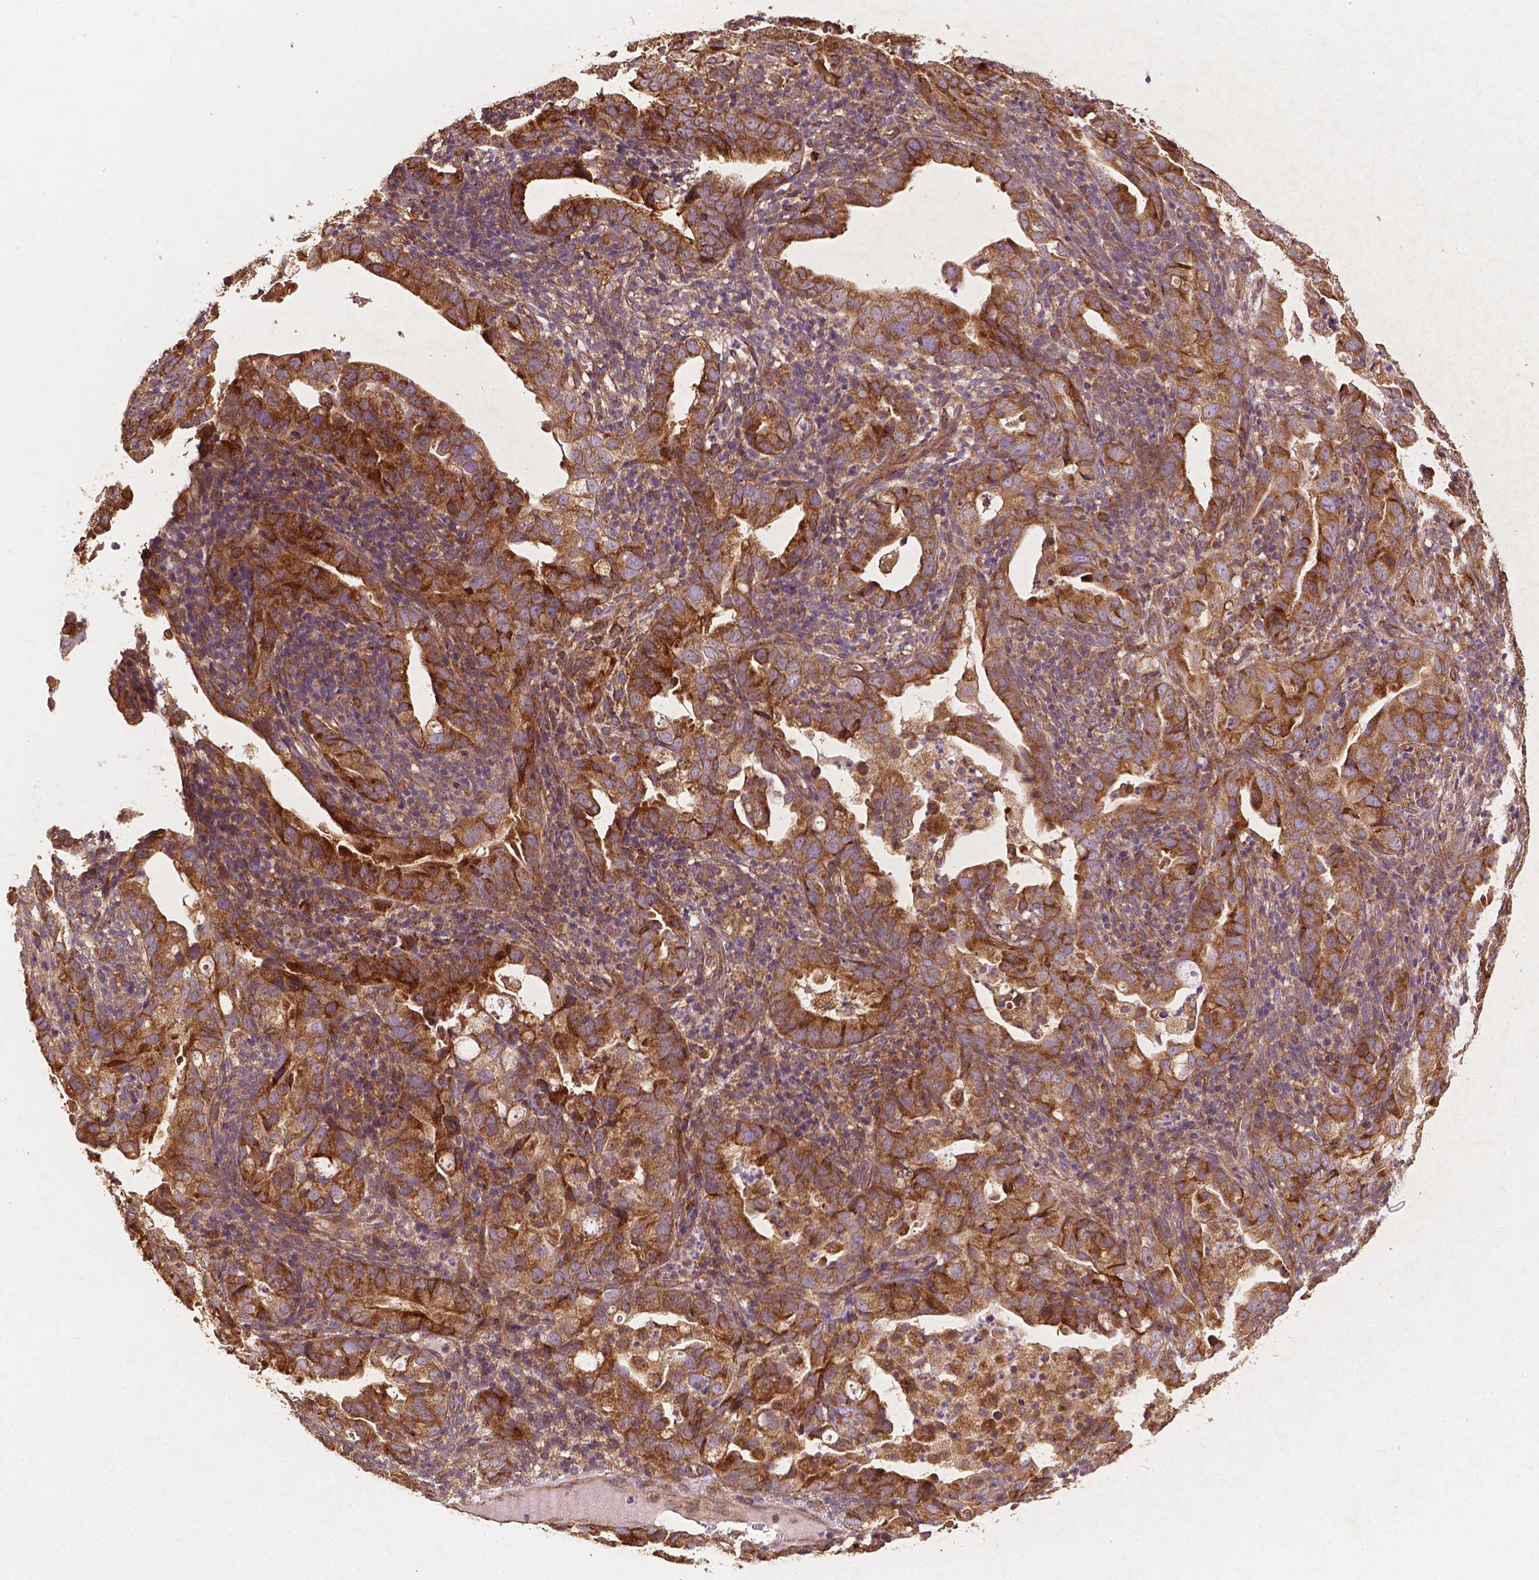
{"staining": {"intensity": "strong", "quantity": ">75%", "location": "cytoplasmic/membranous"}, "tissue": "endometrial cancer", "cell_type": "Tumor cells", "image_type": "cancer", "snomed": [{"axis": "morphology", "description": "Adenocarcinoma, NOS"}, {"axis": "topography", "description": "Endometrium"}], "caption": "Strong cytoplasmic/membranous positivity is present in about >75% of tumor cells in endometrial cancer (adenocarcinoma).", "gene": "G3BP1", "patient": {"sex": "female", "age": 57}}